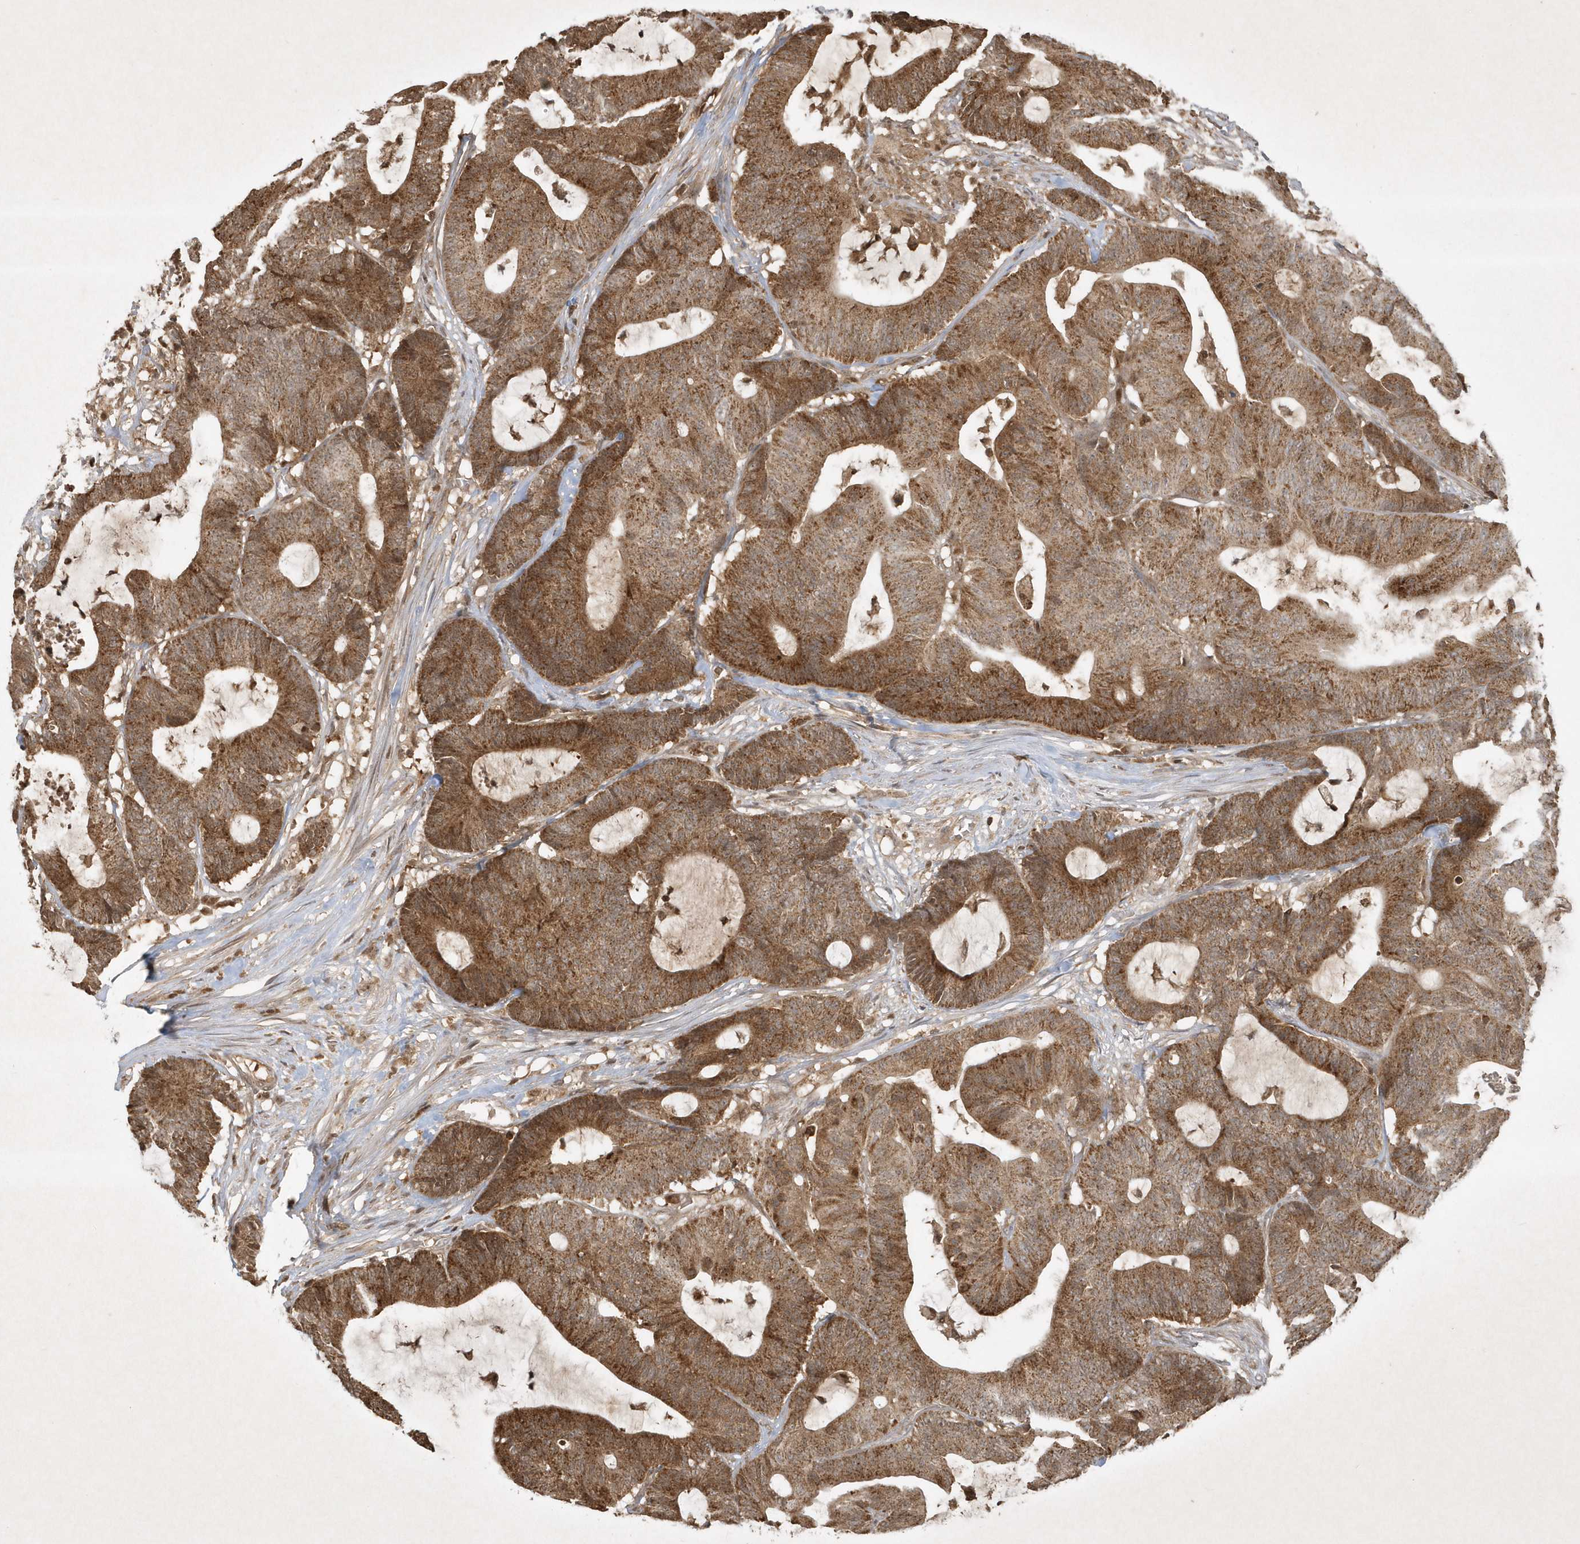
{"staining": {"intensity": "moderate", "quantity": ">75%", "location": "cytoplasmic/membranous"}, "tissue": "colorectal cancer", "cell_type": "Tumor cells", "image_type": "cancer", "snomed": [{"axis": "morphology", "description": "Adenocarcinoma, NOS"}, {"axis": "topography", "description": "Colon"}], "caption": "Immunohistochemistry photomicrograph of human colorectal adenocarcinoma stained for a protein (brown), which shows medium levels of moderate cytoplasmic/membranous positivity in about >75% of tumor cells.", "gene": "PLTP", "patient": {"sex": "female", "age": 84}}